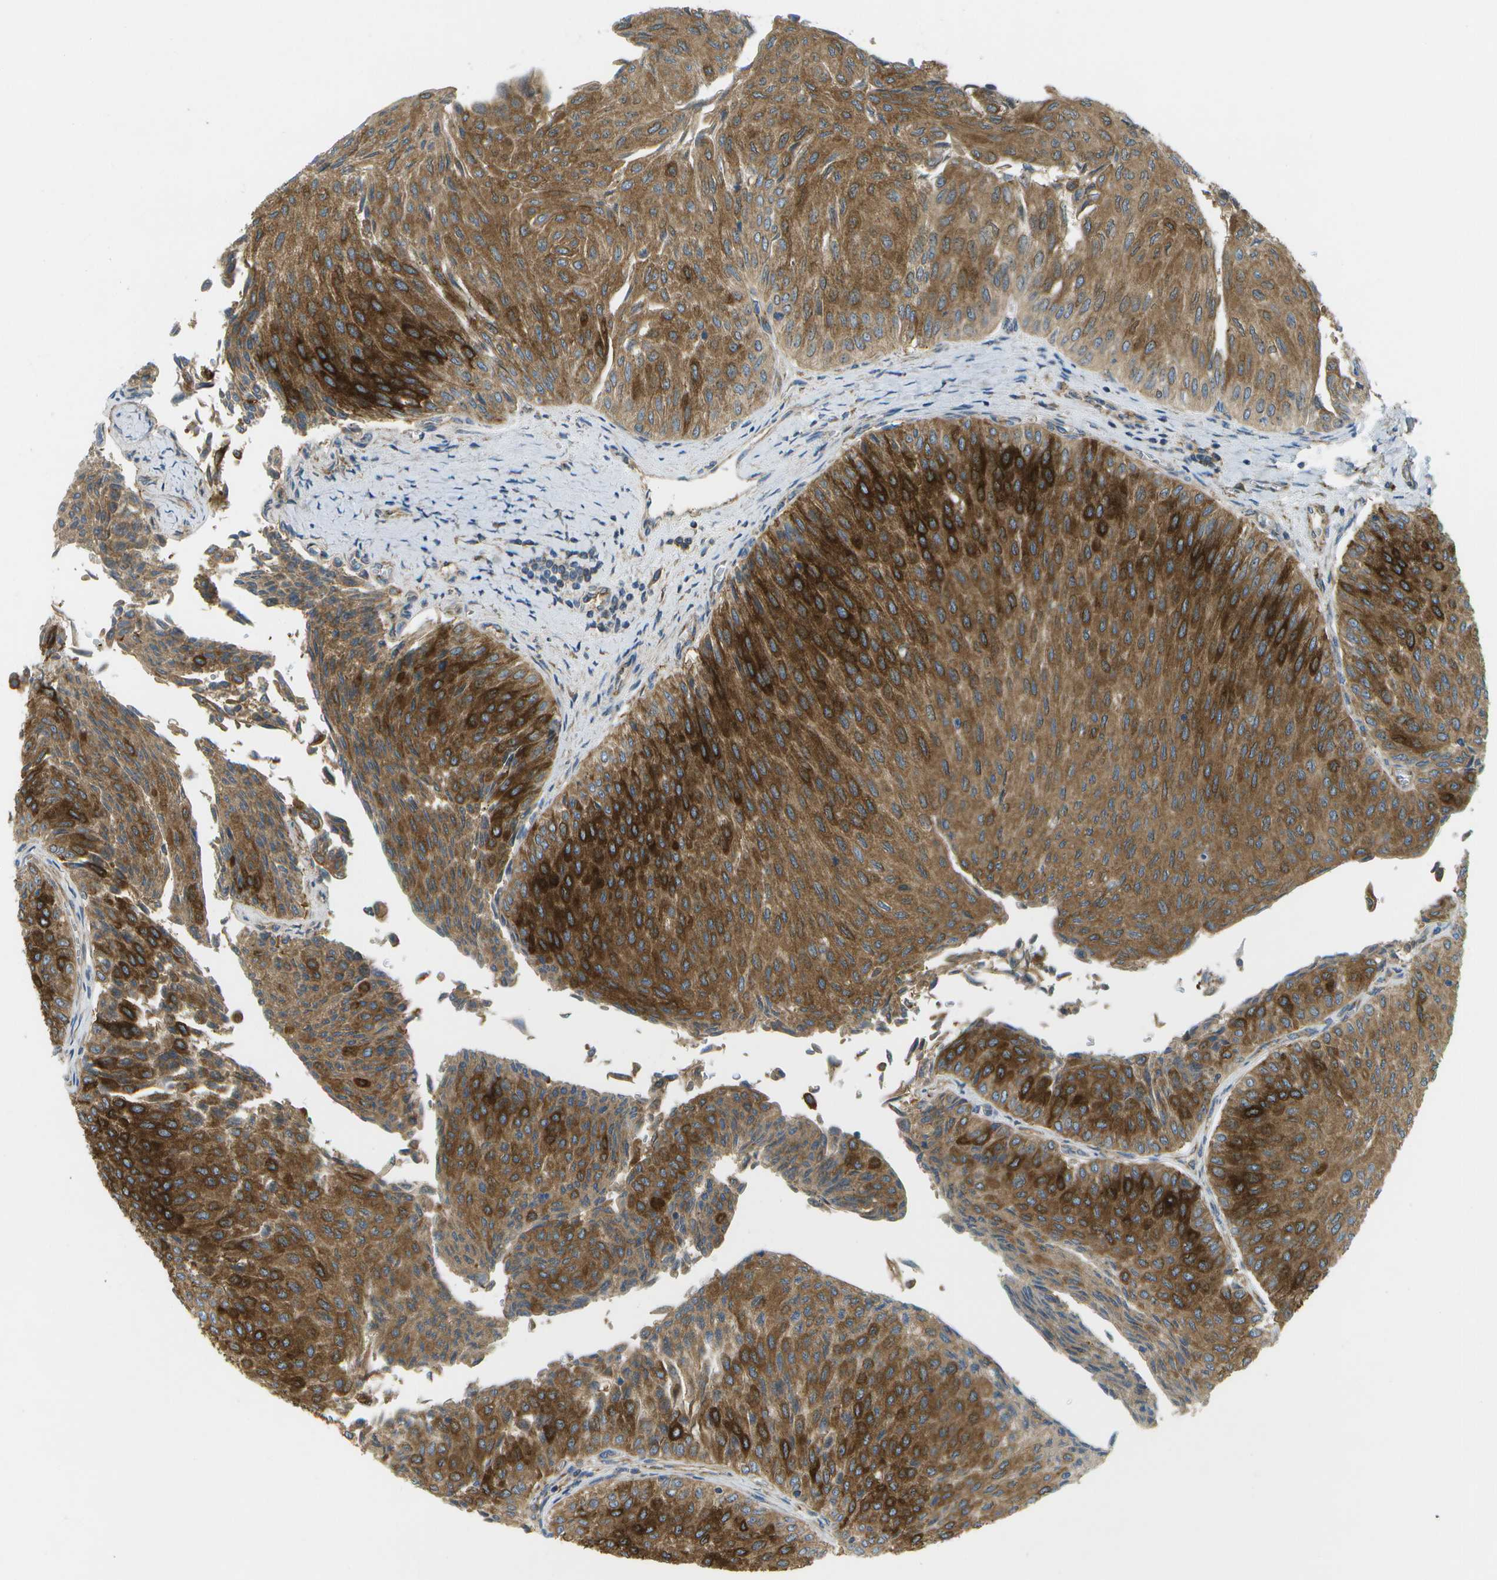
{"staining": {"intensity": "strong", "quantity": ">75%", "location": "cytoplasmic/membranous"}, "tissue": "urothelial cancer", "cell_type": "Tumor cells", "image_type": "cancer", "snomed": [{"axis": "morphology", "description": "Urothelial carcinoma, Low grade"}, {"axis": "topography", "description": "Urinary bladder"}], "caption": "An immunohistochemistry micrograph of tumor tissue is shown. Protein staining in brown labels strong cytoplasmic/membranous positivity in urothelial carcinoma (low-grade) within tumor cells. (DAB = brown stain, brightfield microscopy at high magnification).", "gene": "WNK2", "patient": {"sex": "male", "age": 78}}